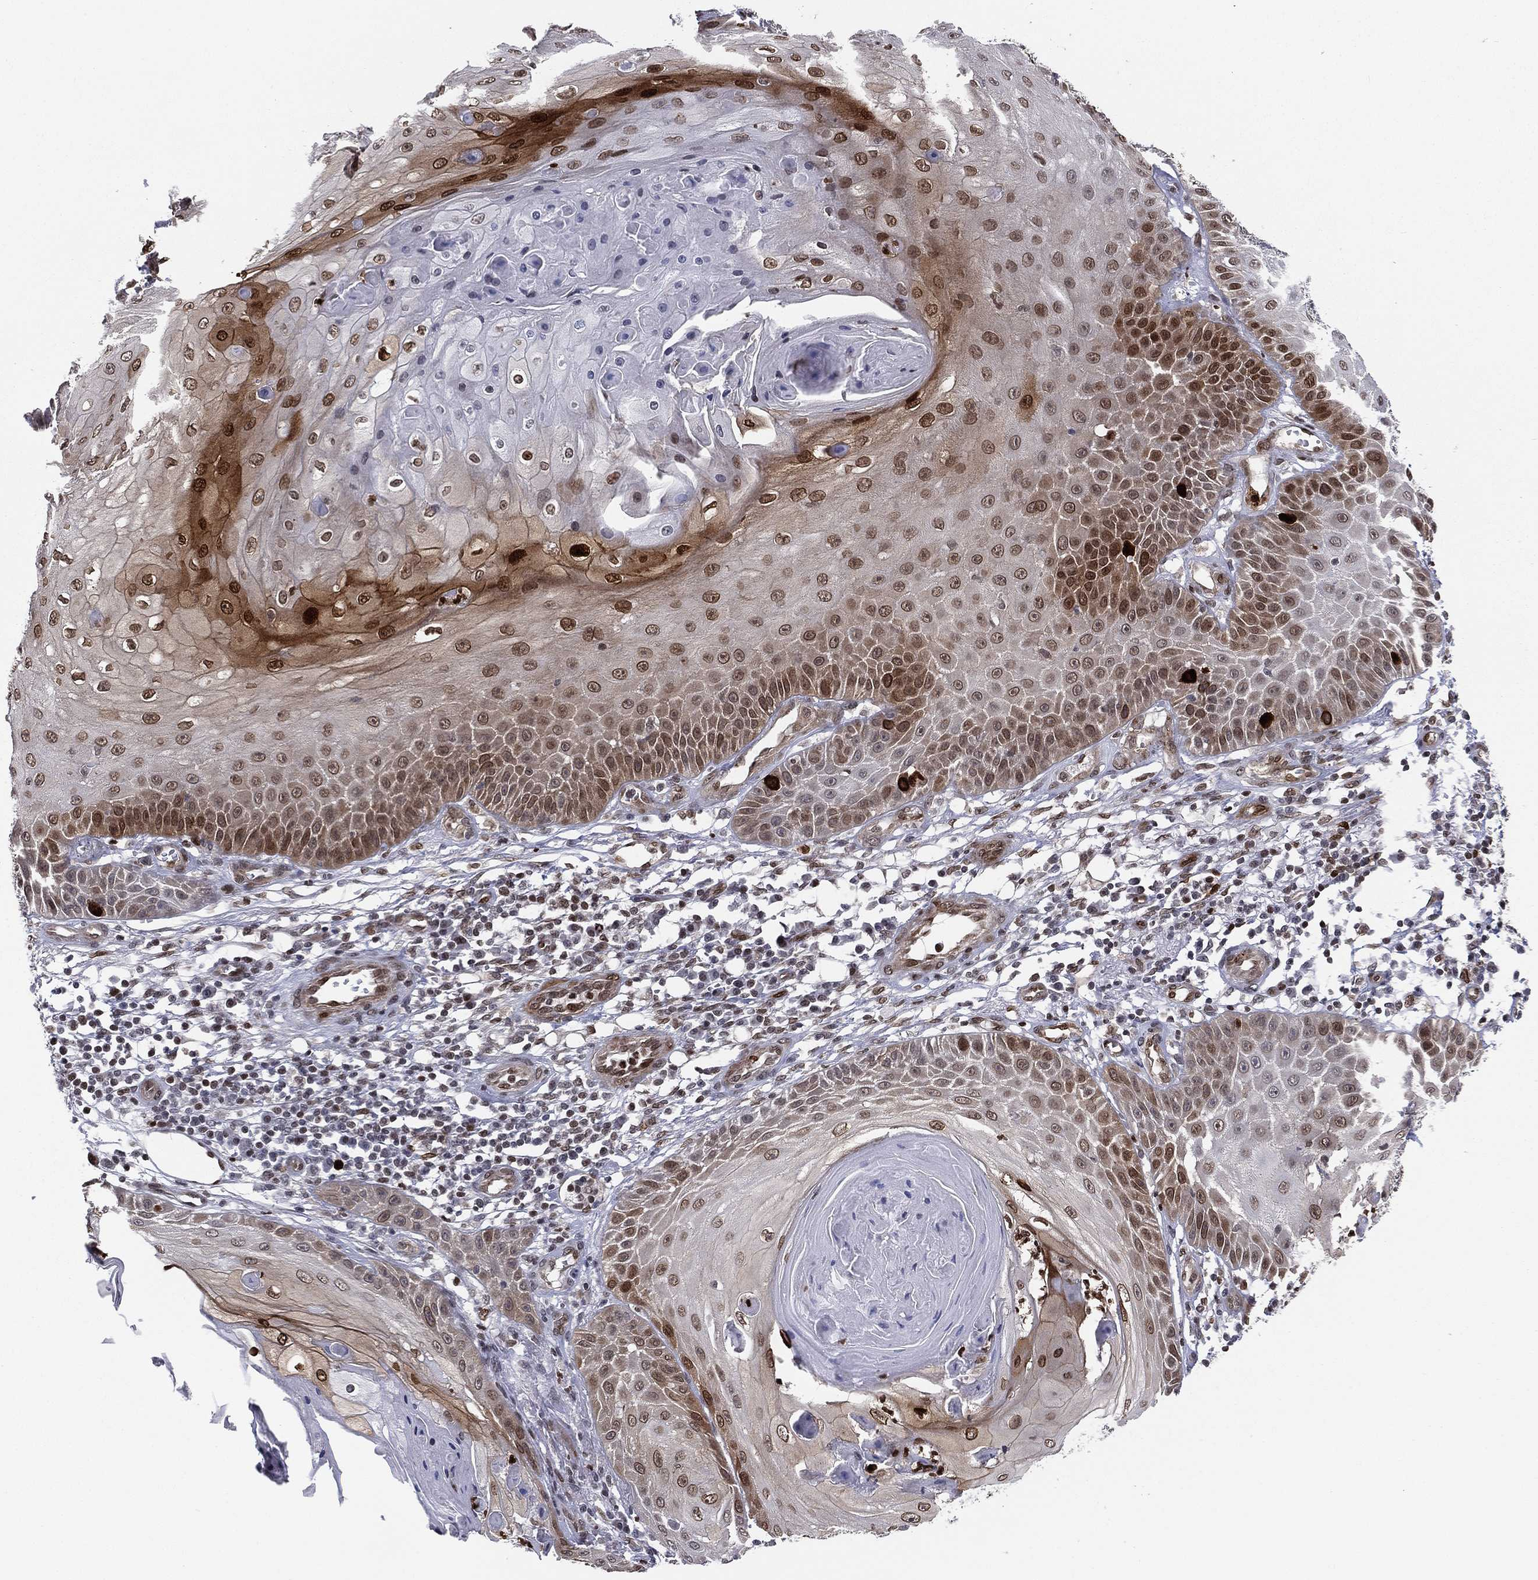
{"staining": {"intensity": "strong", "quantity": "25%-75%", "location": "cytoplasmic/membranous,nuclear"}, "tissue": "skin cancer", "cell_type": "Tumor cells", "image_type": "cancer", "snomed": [{"axis": "morphology", "description": "Squamous cell carcinoma, NOS"}, {"axis": "topography", "description": "Skin"}], "caption": "Squamous cell carcinoma (skin) stained with immunohistochemistry demonstrates strong cytoplasmic/membranous and nuclear staining in approximately 25%-75% of tumor cells.", "gene": "LMNB1", "patient": {"sex": "male", "age": 70}}